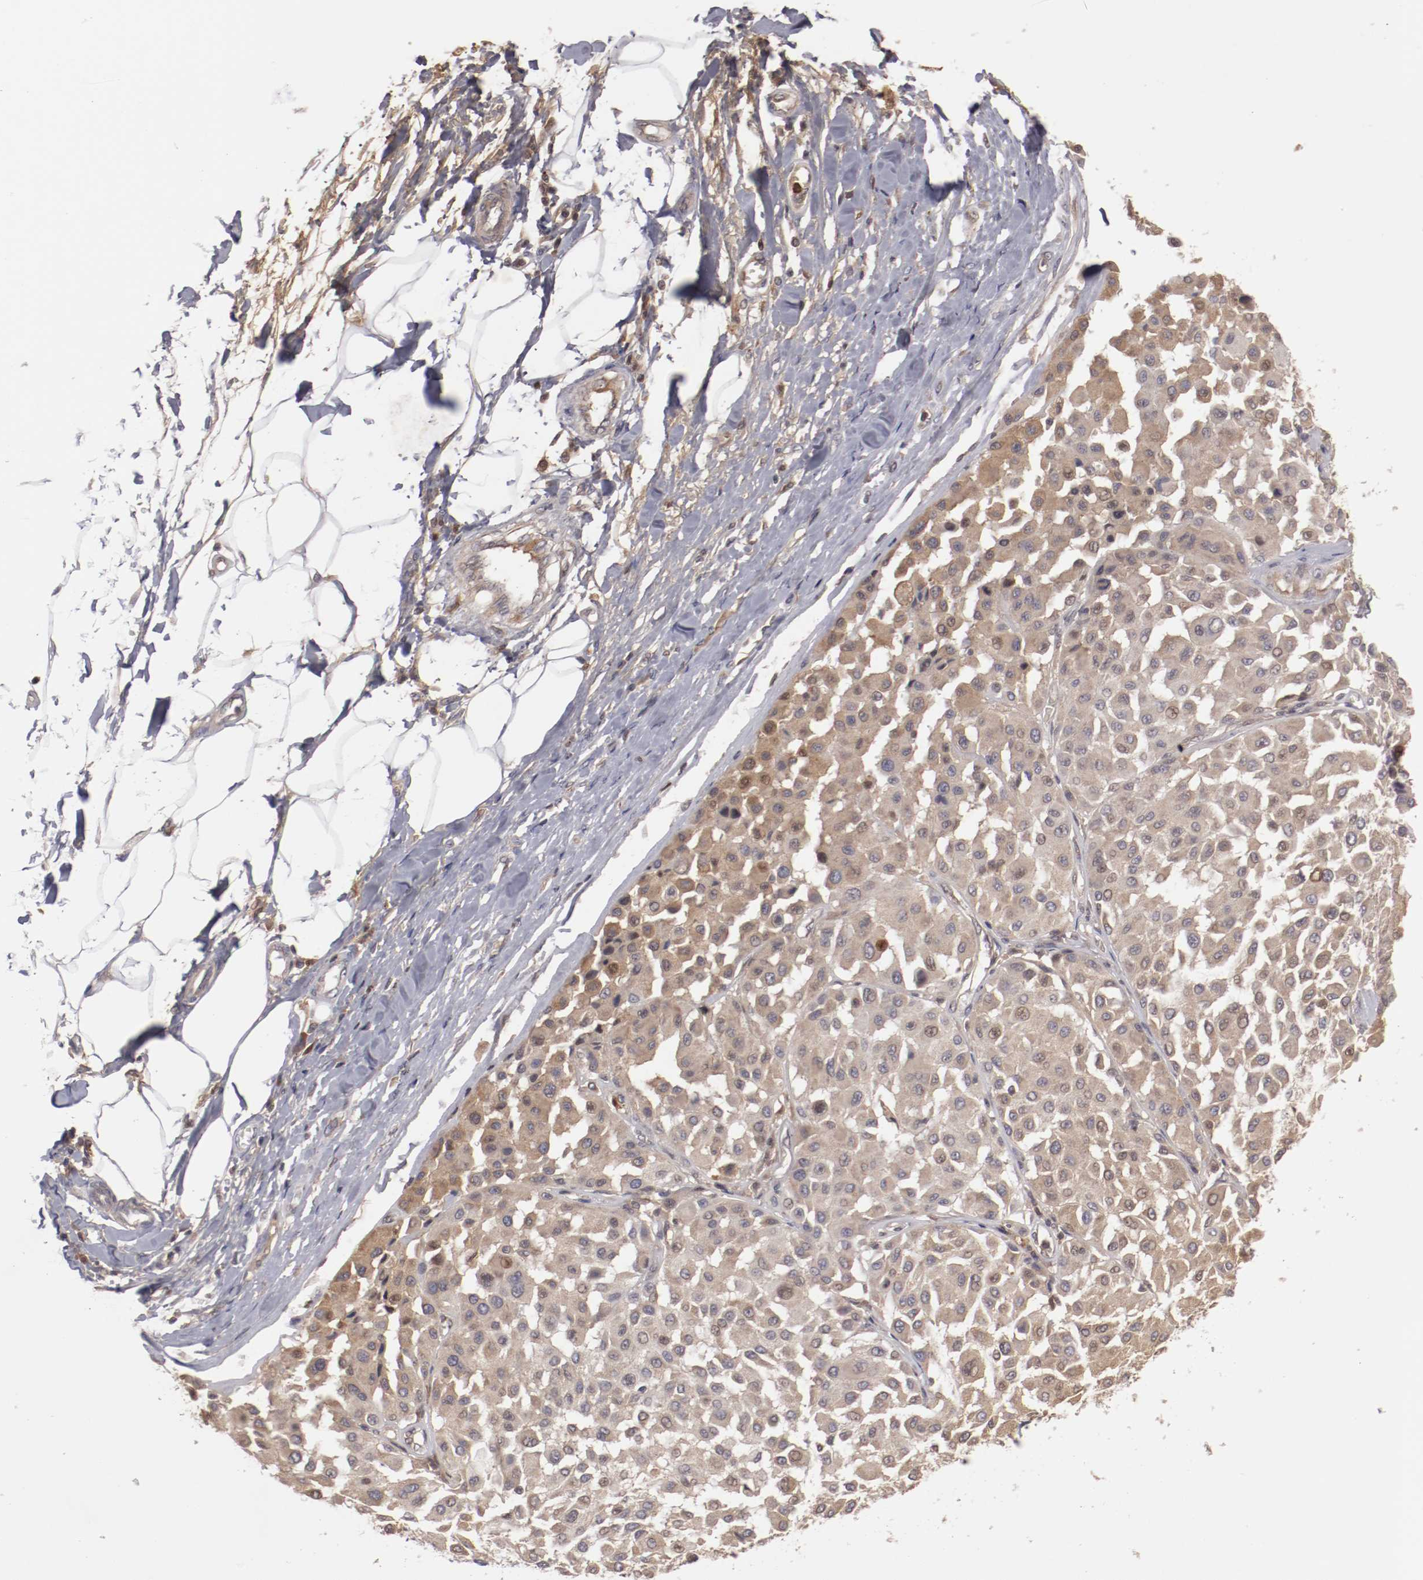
{"staining": {"intensity": "moderate", "quantity": ">75%", "location": "cytoplasmic/membranous"}, "tissue": "melanoma", "cell_type": "Tumor cells", "image_type": "cancer", "snomed": [{"axis": "morphology", "description": "Malignant melanoma, Metastatic site"}, {"axis": "topography", "description": "Soft tissue"}], "caption": "Protein expression analysis of human malignant melanoma (metastatic site) reveals moderate cytoplasmic/membranous staining in approximately >75% of tumor cells.", "gene": "SERPINA7", "patient": {"sex": "male", "age": 41}}